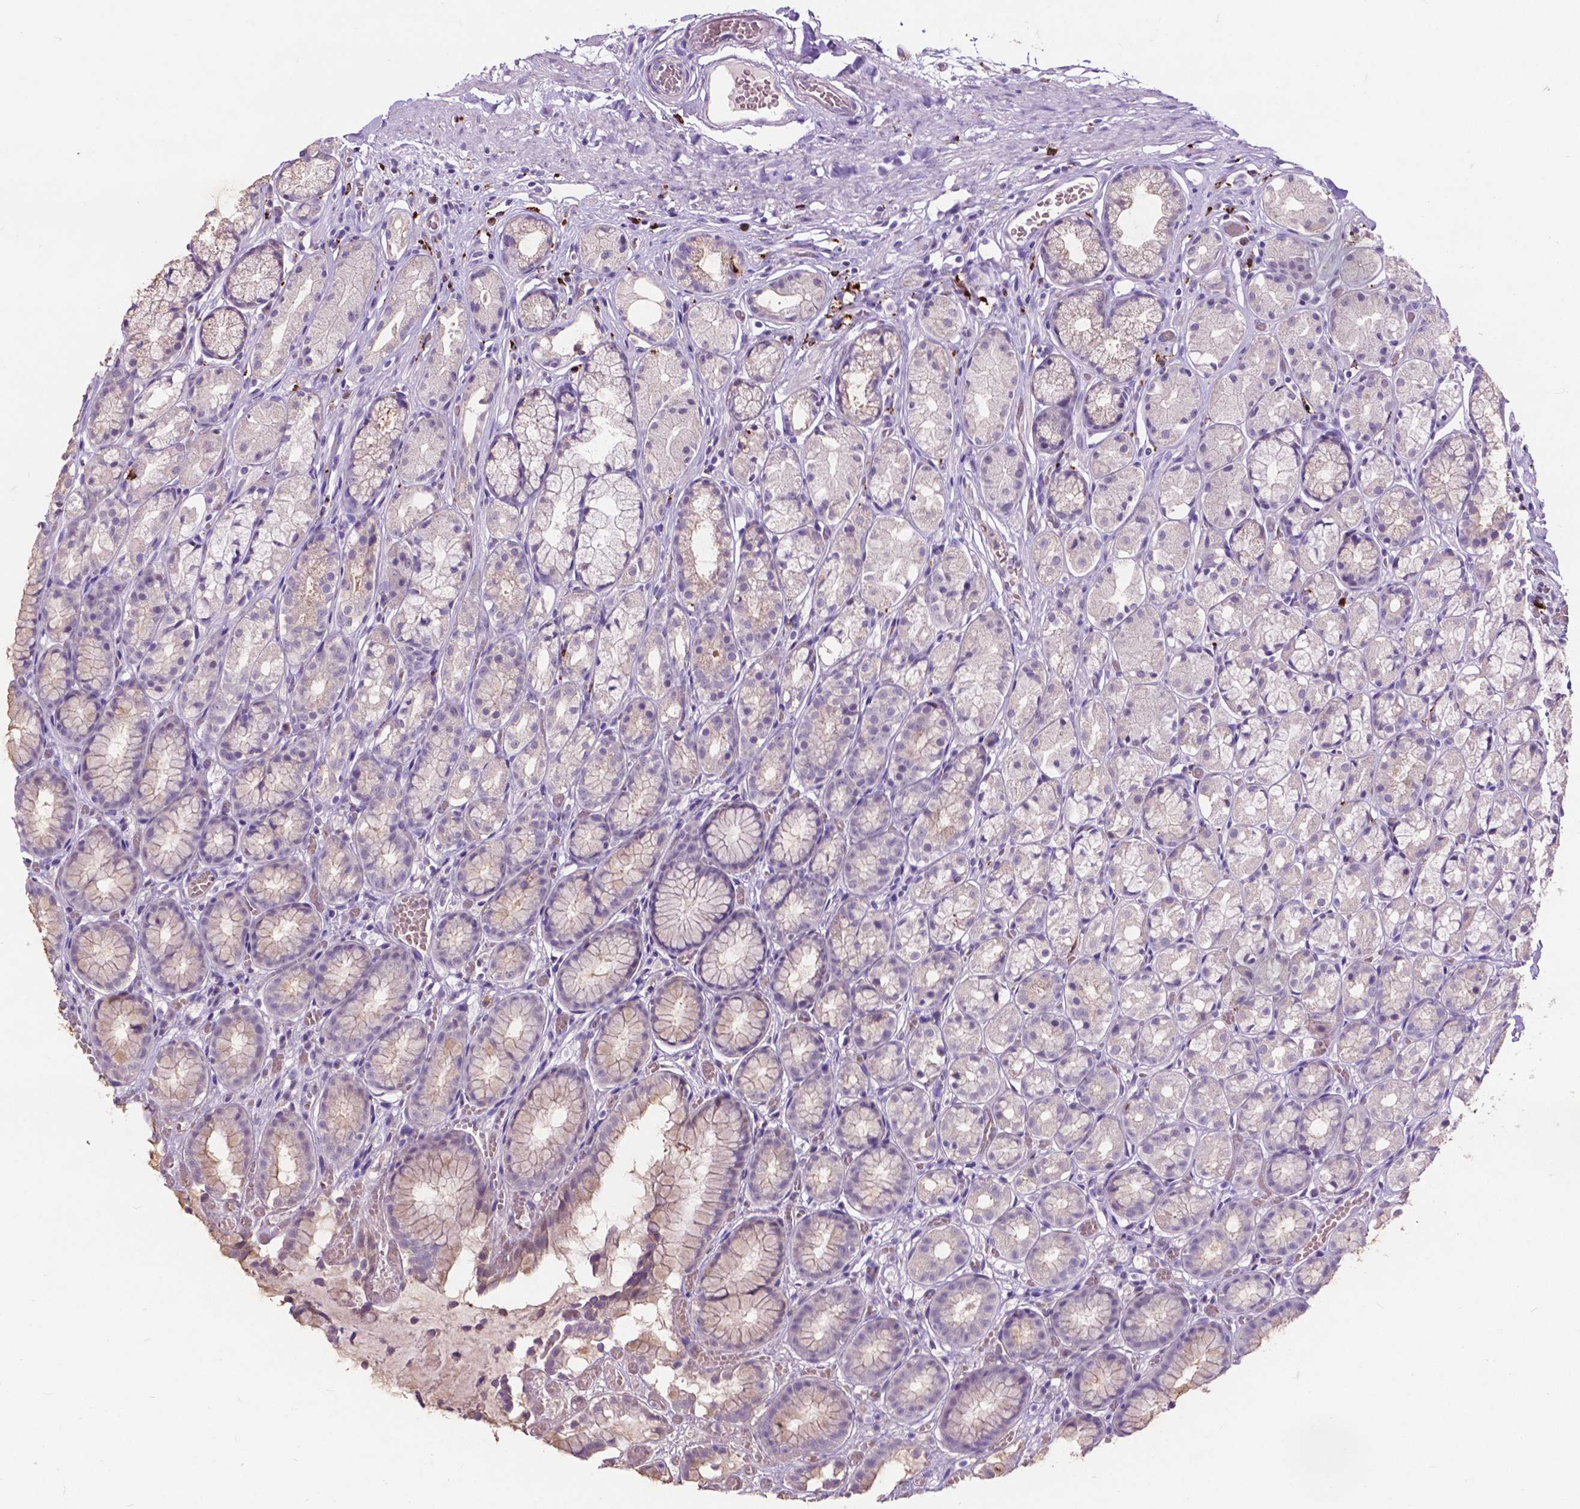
{"staining": {"intensity": "weak", "quantity": "<25%", "location": "cytoplasmic/membranous"}, "tissue": "stomach", "cell_type": "Glandular cells", "image_type": "normal", "snomed": [{"axis": "morphology", "description": "Normal tissue, NOS"}, {"axis": "topography", "description": "Stomach"}], "caption": "A high-resolution micrograph shows immunohistochemistry (IHC) staining of unremarkable stomach, which reveals no significant positivity in glandular cells.", "gene": "PLSCR1", "patient": {"sex": "male", "age": 70}}